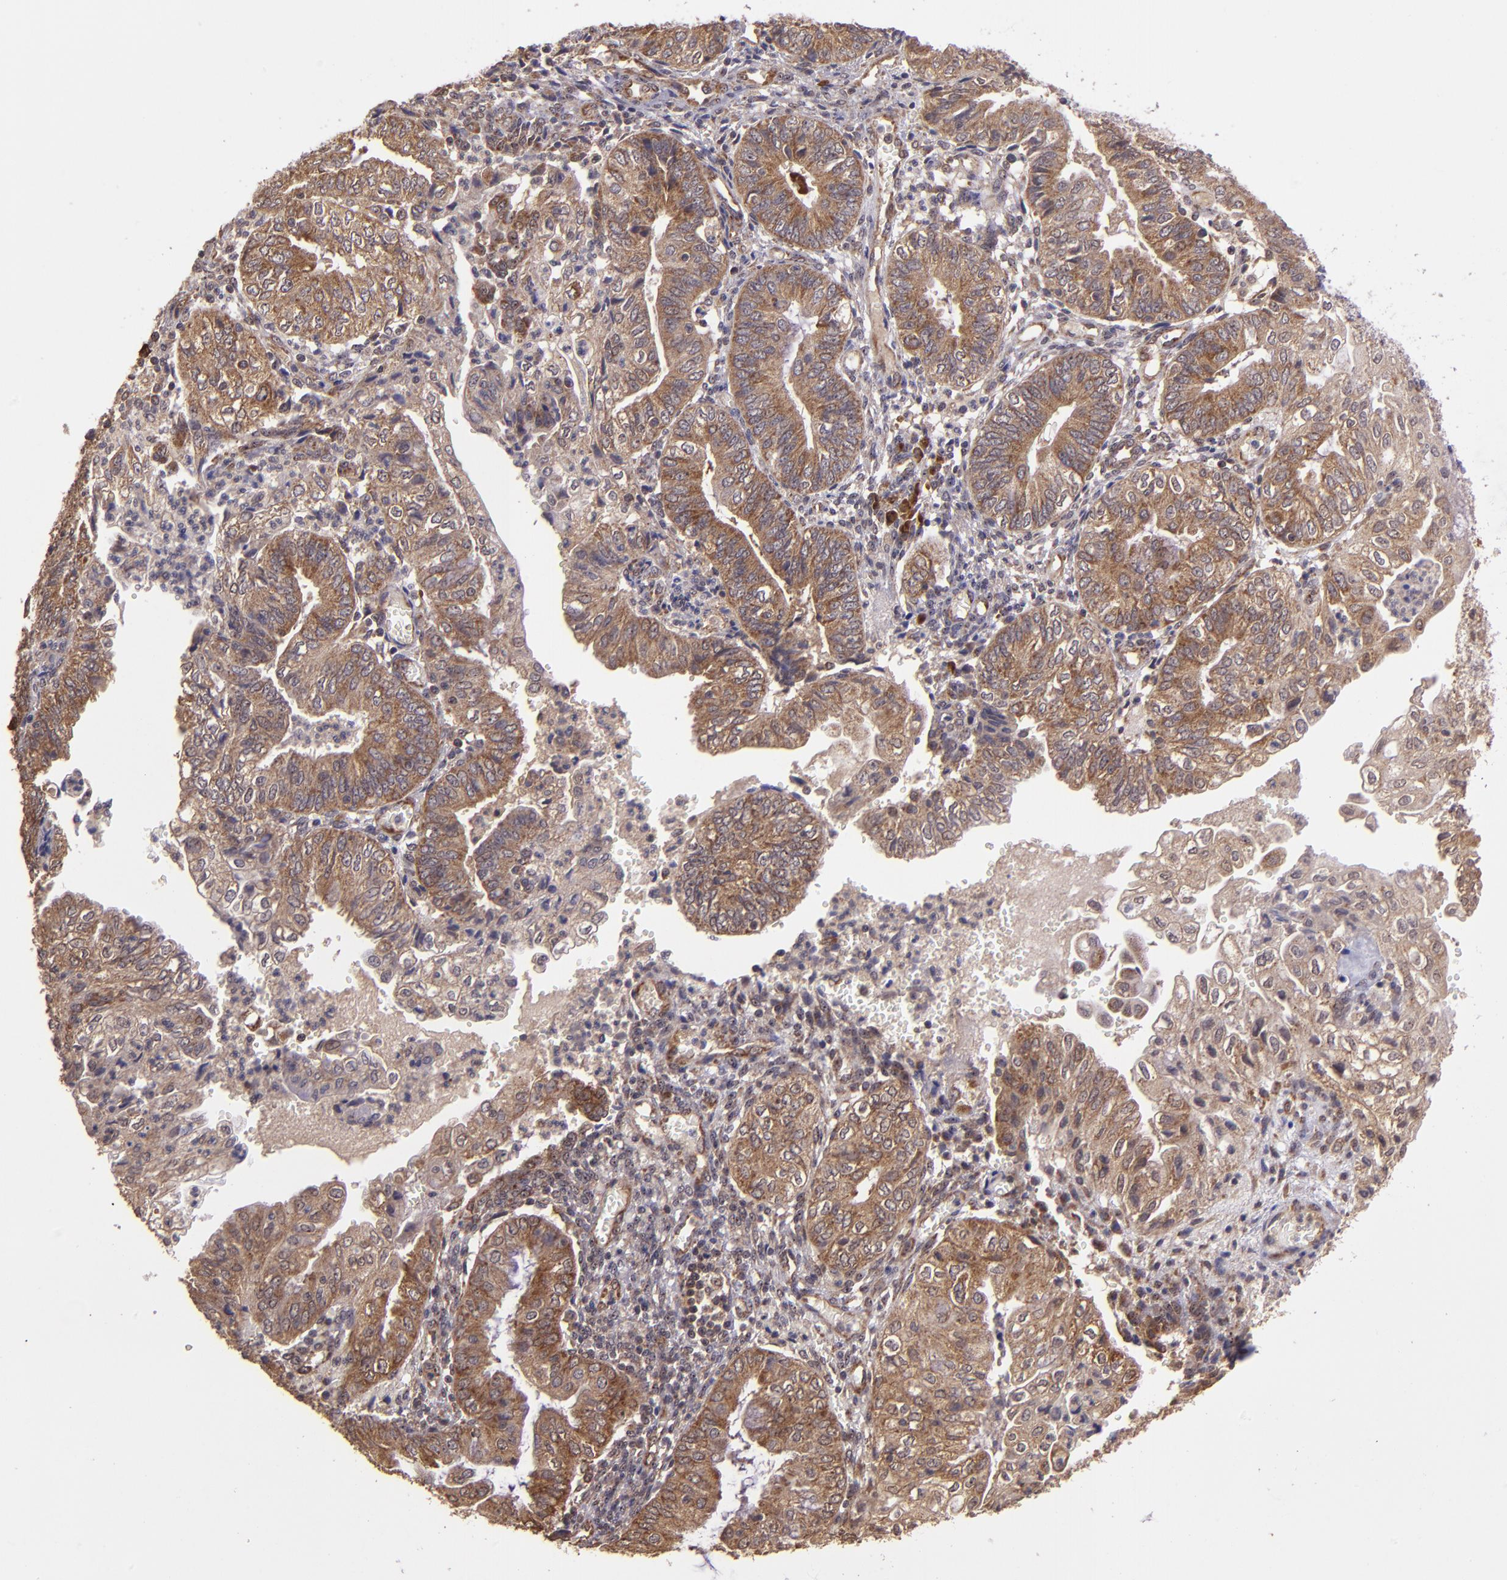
{"staining": {"intensity": "strong", "quantity": ">75%", "location": "cytoplasmic/membranous"}, "tissue": "endometrial cancer", "cell_type": "Tumor cells", "image_type": "cancer", "snomed": [{"axis": "morphology", "description": "Adenocarcinoma, NOS"}, {"axis": "topography", "description": "Endometrium"}], "caption": "Immunohistochemical staining of human endometrial cancer (adenocarcinoma) reveals strong cytoplasmic/membranous protein expression in approximately >75% of tumor cells.", "gene": "USP51", "patient": {"sex": "female", "age": 55}}